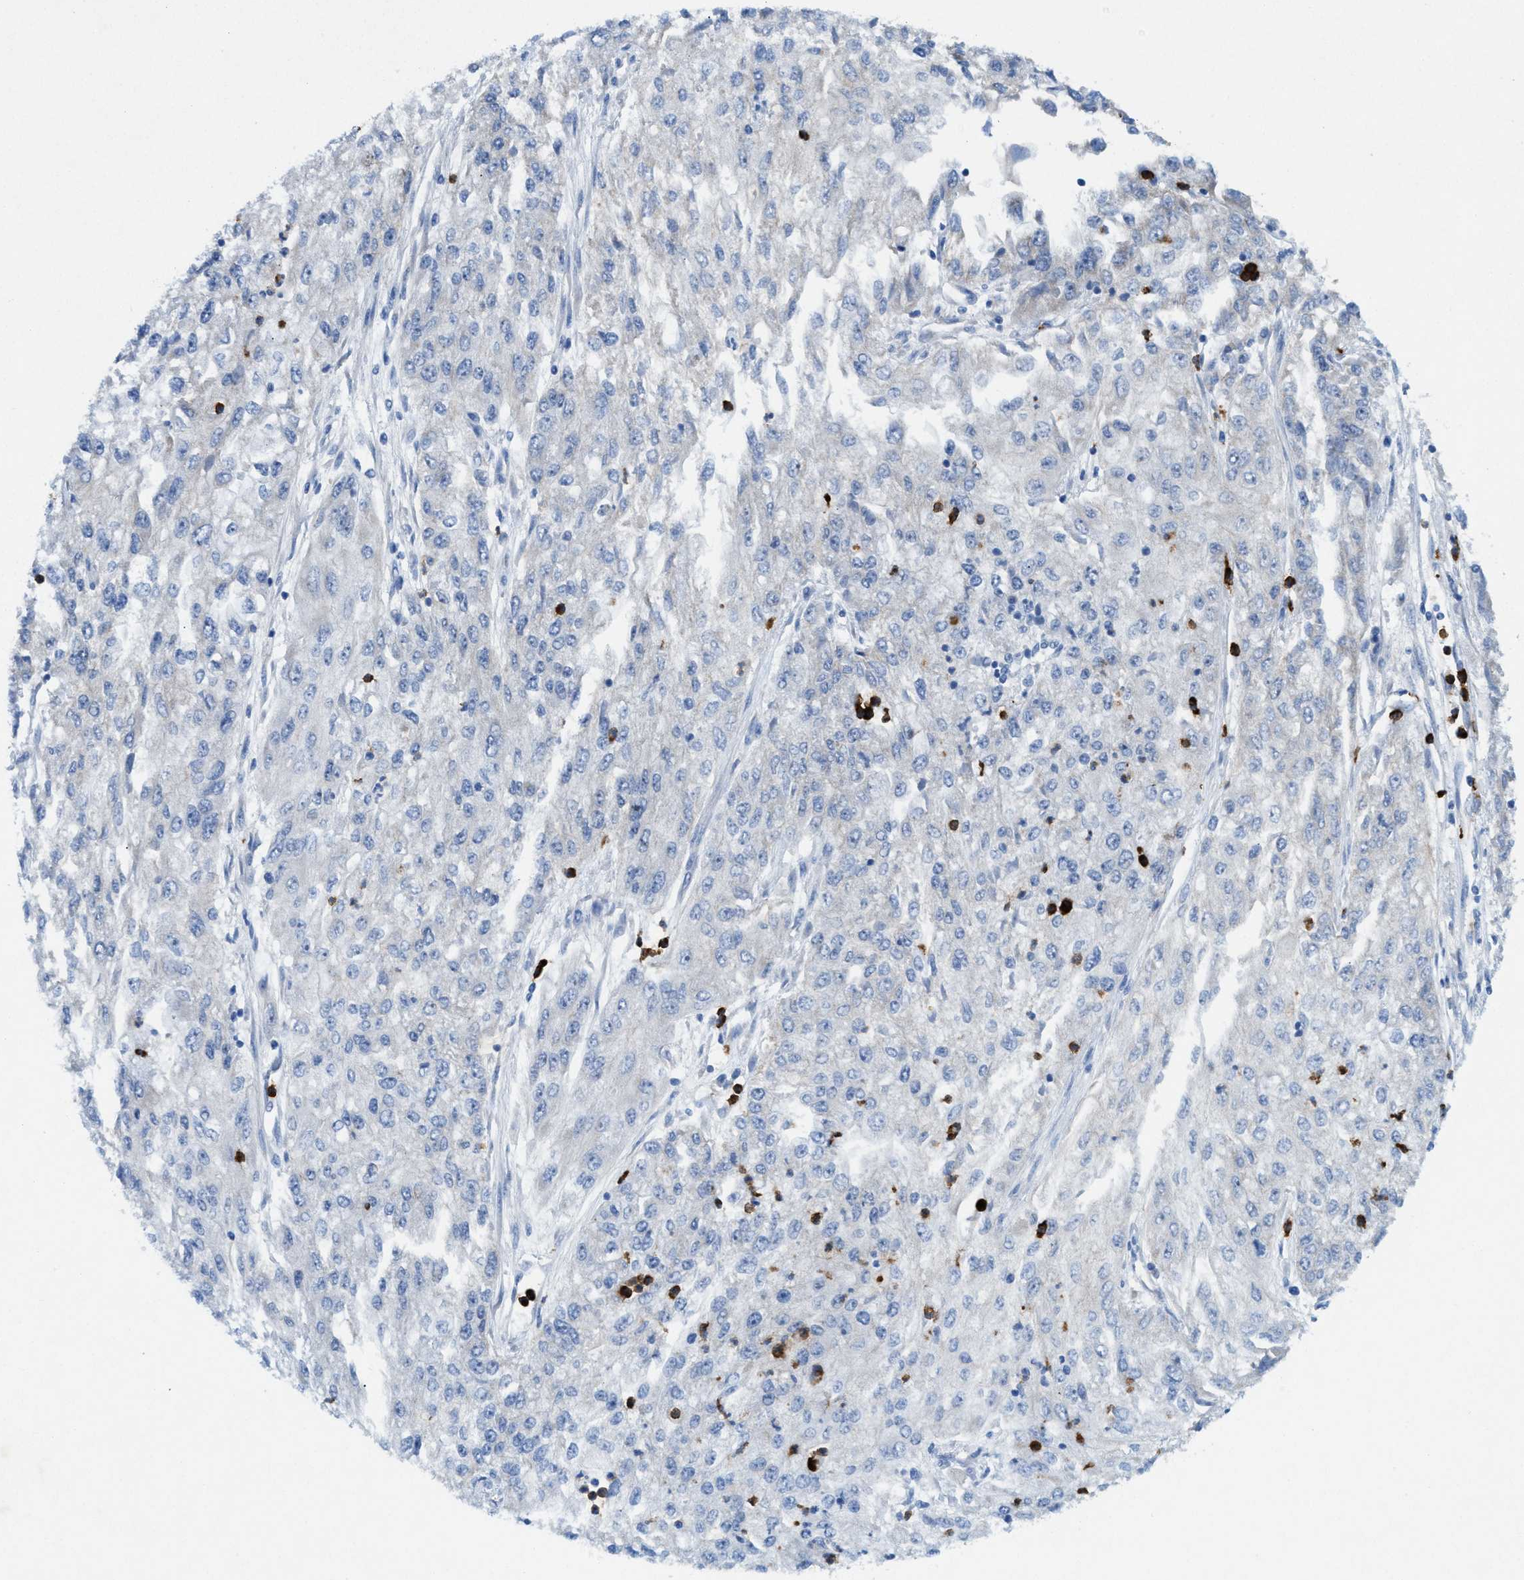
{"staining": {"intensity": "negative", "quantity": "none", "location": "none"}, "tissue": "endometrial cancer", "cell_type": "Tumor cells", "image_type": "cancer", "snomed": [{"axis": "morphology", "description": "Adenocarcinoma, NOS"}, {"axis": "topography", "description": "Endometrium"}], "caption": "High power microscopy histopathology image of an IHC photomicrograph of endometrial cancer, revealing no significant positivity in tumor cells. Nuclei are stained in blue.", "gene": "CMTM1", "patient": {"sex": "female", "age": 49}}